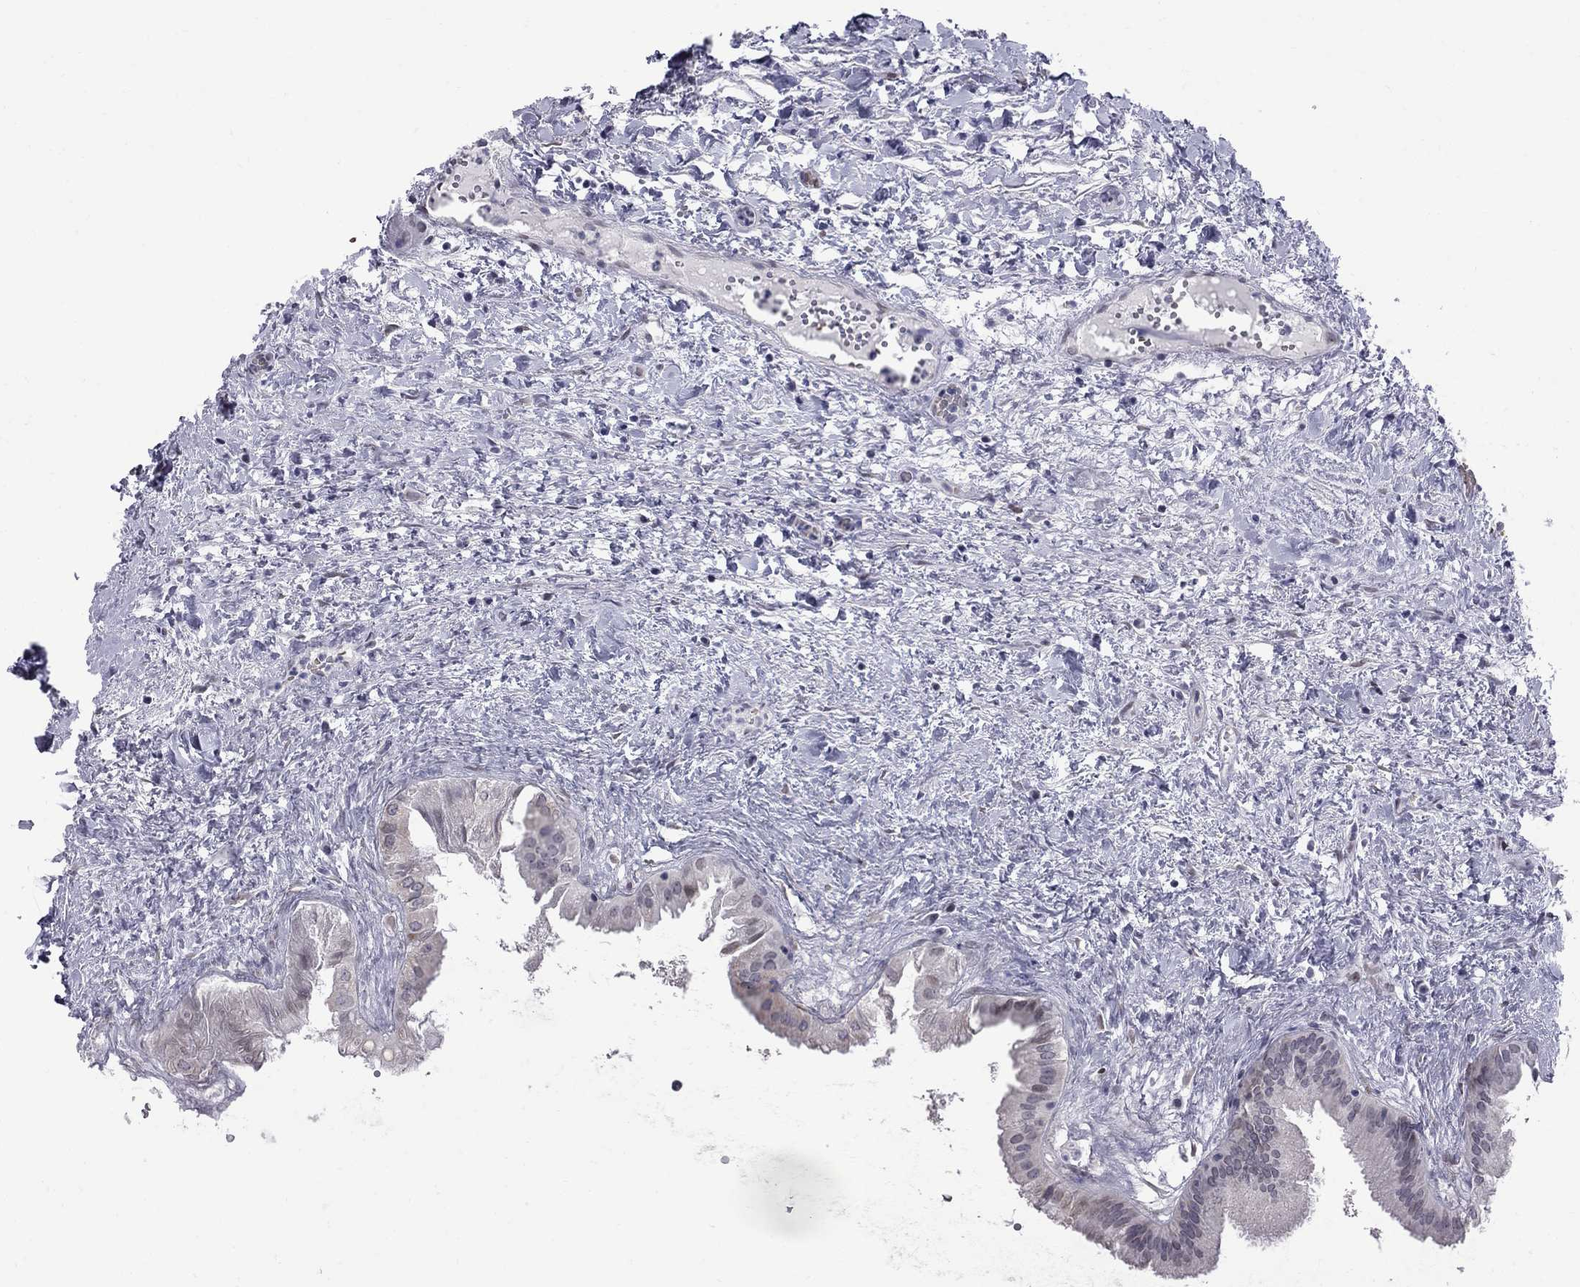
{"staining": {"intensity": "negative", "quantity": "none", "location": "none"}, "tissue": "gallbladder", "cell_type": "Glandular cells", "image_type": "normal", "snomed": [{"axis": "morphology", "description": "Normal tissue, NOS"}, {"axis": "topography", "description": "Gallbladder"}], "caption": "A micrograph of gallbladder stained for a protein displays no brown staining in glandular cells. (DAB immunohistochemistry (IHC), high magnification).", "gene": "CLTCL1", "patient": {"sex": "male", "age": 70}}